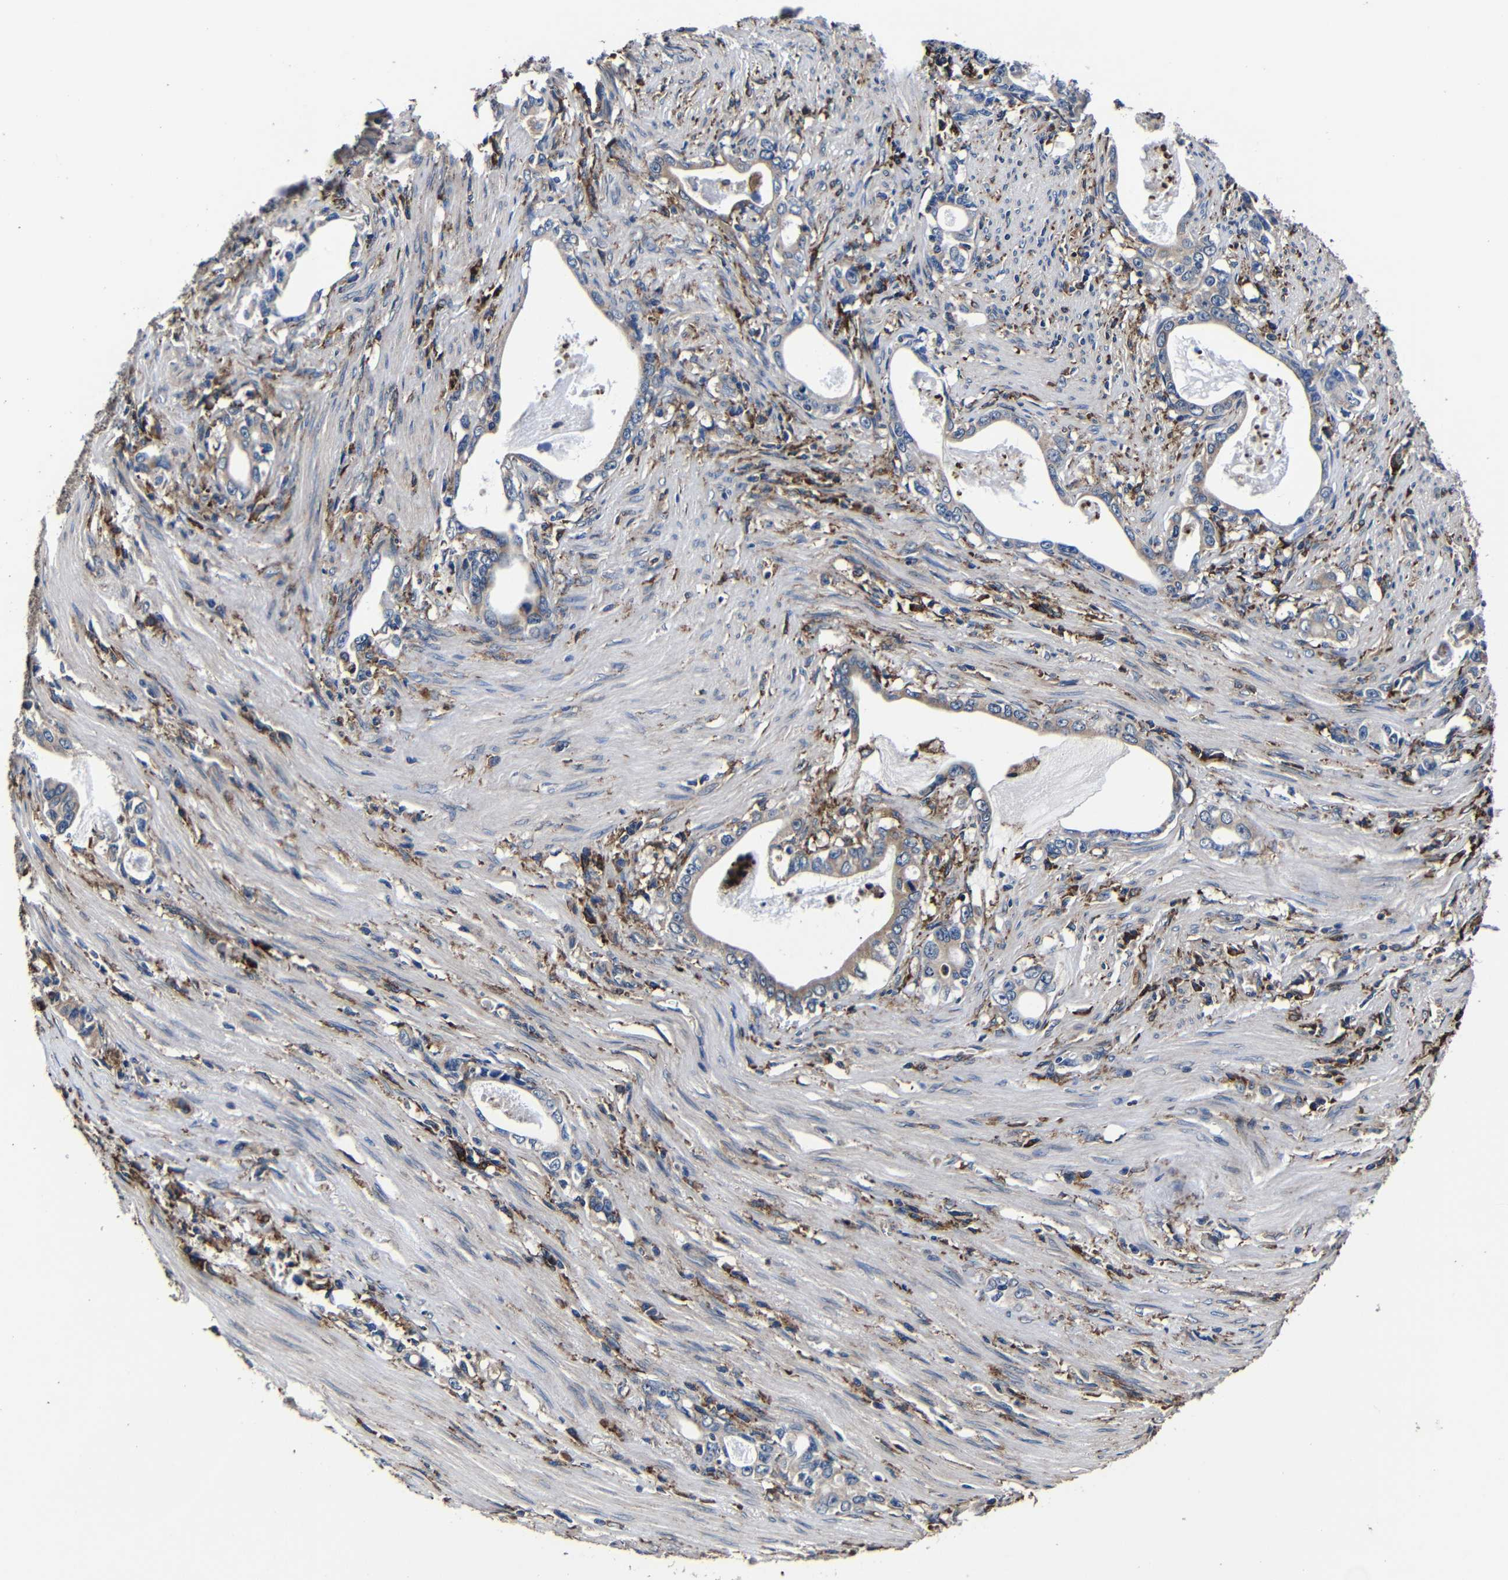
{"staining": {"intensity": "weak", "quantity": "25%-75%", "location": "cytoplasmic/membranous"}, "tissue": "stomach cancer", "cell_type": "Tumor cells", "image_type": "cancer", "snomed": [{"axis": "morphology", "description": "Adenocarcinoma, NOS"}, {"axis": "topography", "description": "Stomach, lower"}], "caption": "Immunohistochemistry of human adenocarcinoma (stomach) shows low levels of weak cytoplasmic/membranous positivity in approximately 25%-75% of tumor cells.", "gene": "SCN9A", "patient": {"sex": "female", "age": 72}}